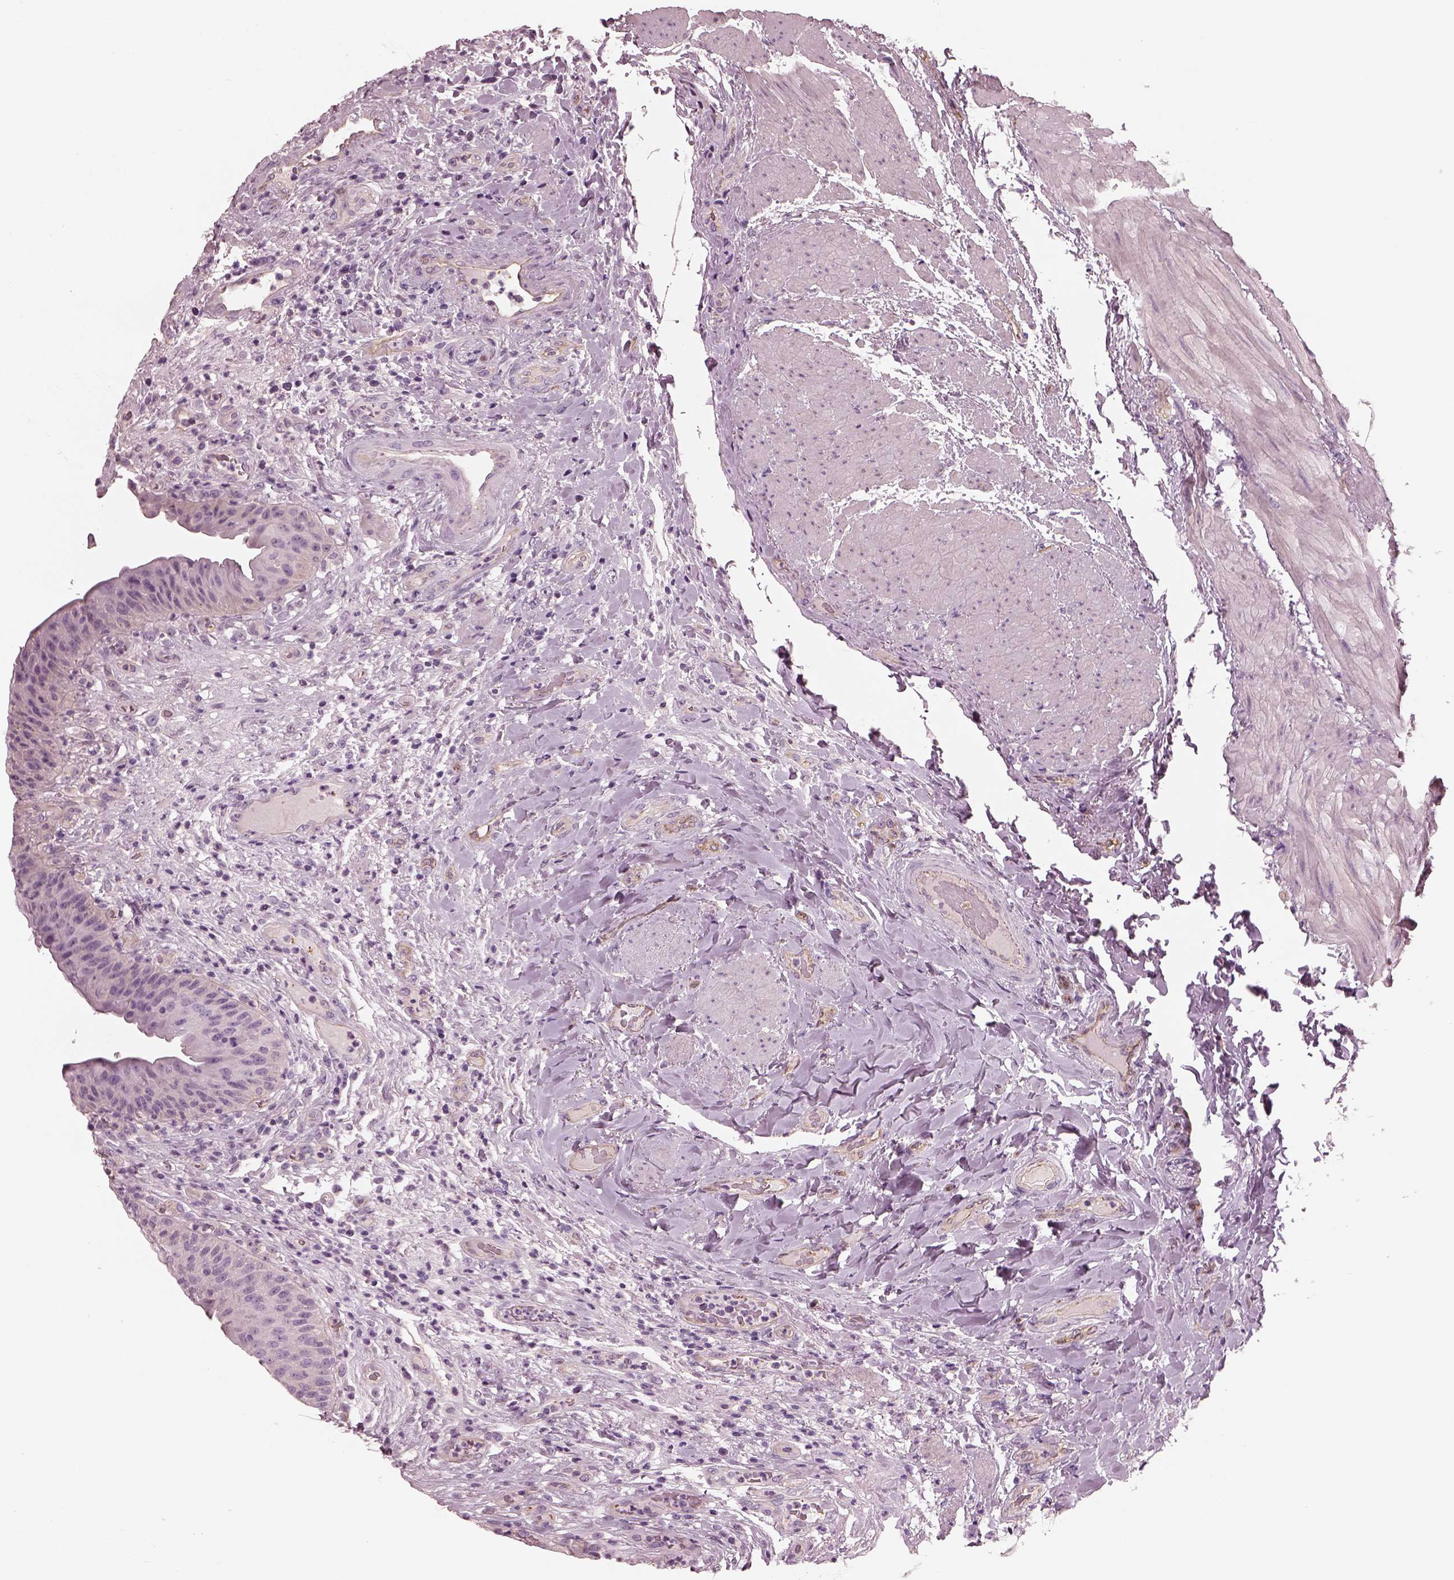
{"staining": {"intensity": "negative", "quantity": "none", "location": "none"}, "tissue": "urinary bladder", "cell_type": "Urothelial cells", "image_type": "normal", "snomed": [{"axis": "morphology", "description": "Normal tissue, NOS"}, {"axis": "topography", "description": "Urinary bladder"}], "caption": "This histopathology image is of benign urinary bladder stained with immunohistochemistry to label a protein in brown with the nuclei are counter-stained blue. There is no expression in urothelial cells. The staining is performed using DAB brown chromogen with nuclei counter-stained in using hematoxylin.", "gene": "EIF4E1B", "patient": {"sex": "male", "age": 66}}